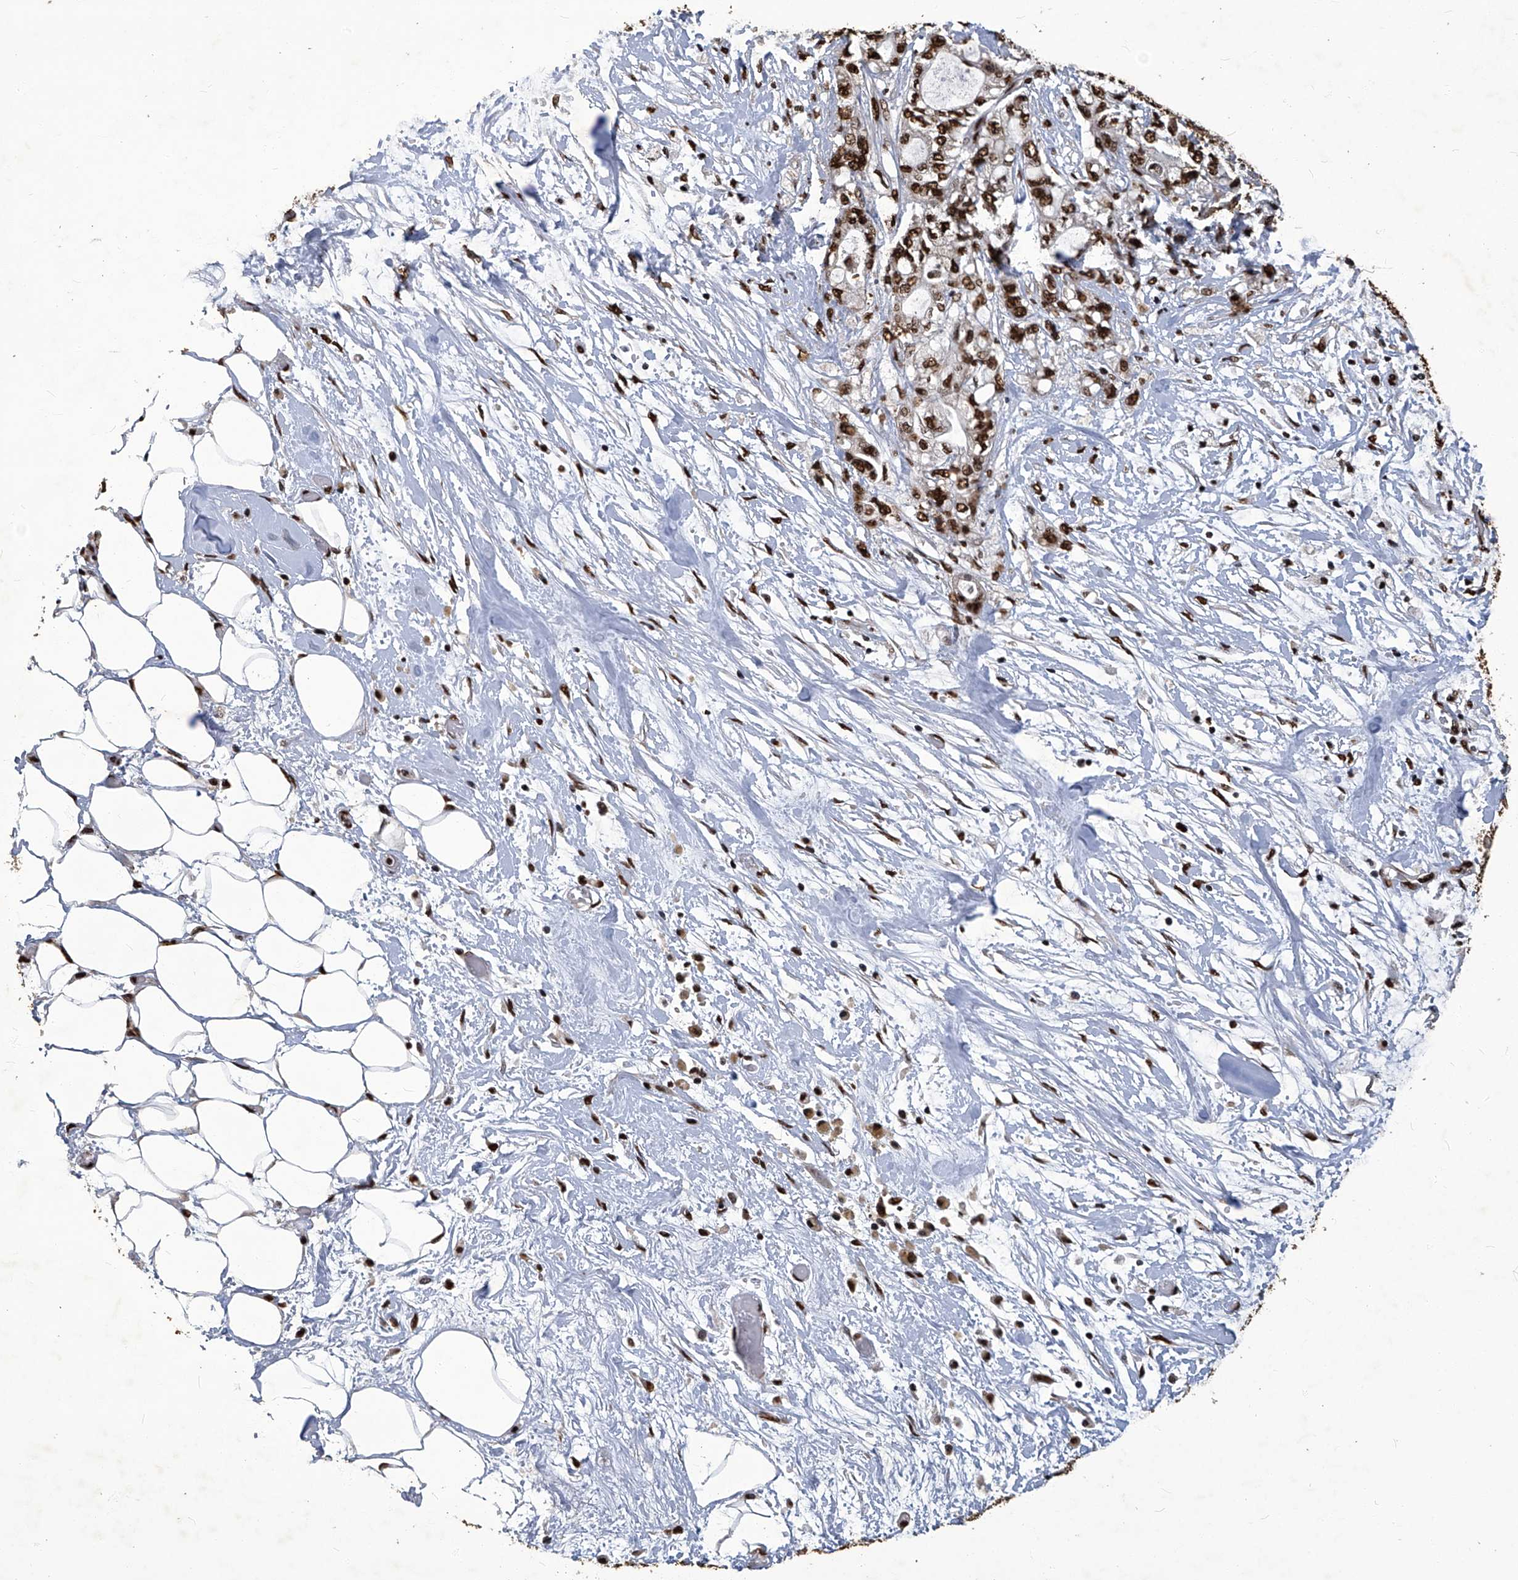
{"staining": {"intensity": "strong", "quantity": ">75%", "location": "nuclear"}, "tissue": "pancreatic cancer", "cell_type": "Tumor cells", "image_type": "cancer", "snomed": [{"axis": "morphology", "description": "Adenocarcinoma, NOS"}, {"axis": "topography", "description": "Pancreas"}], "caption": "Human pancreatic cancer stained with a protein marker reveals strong staining in tumor cells.", "gene": "HBP1", "patient": {"sex": "male", "age": 79}}